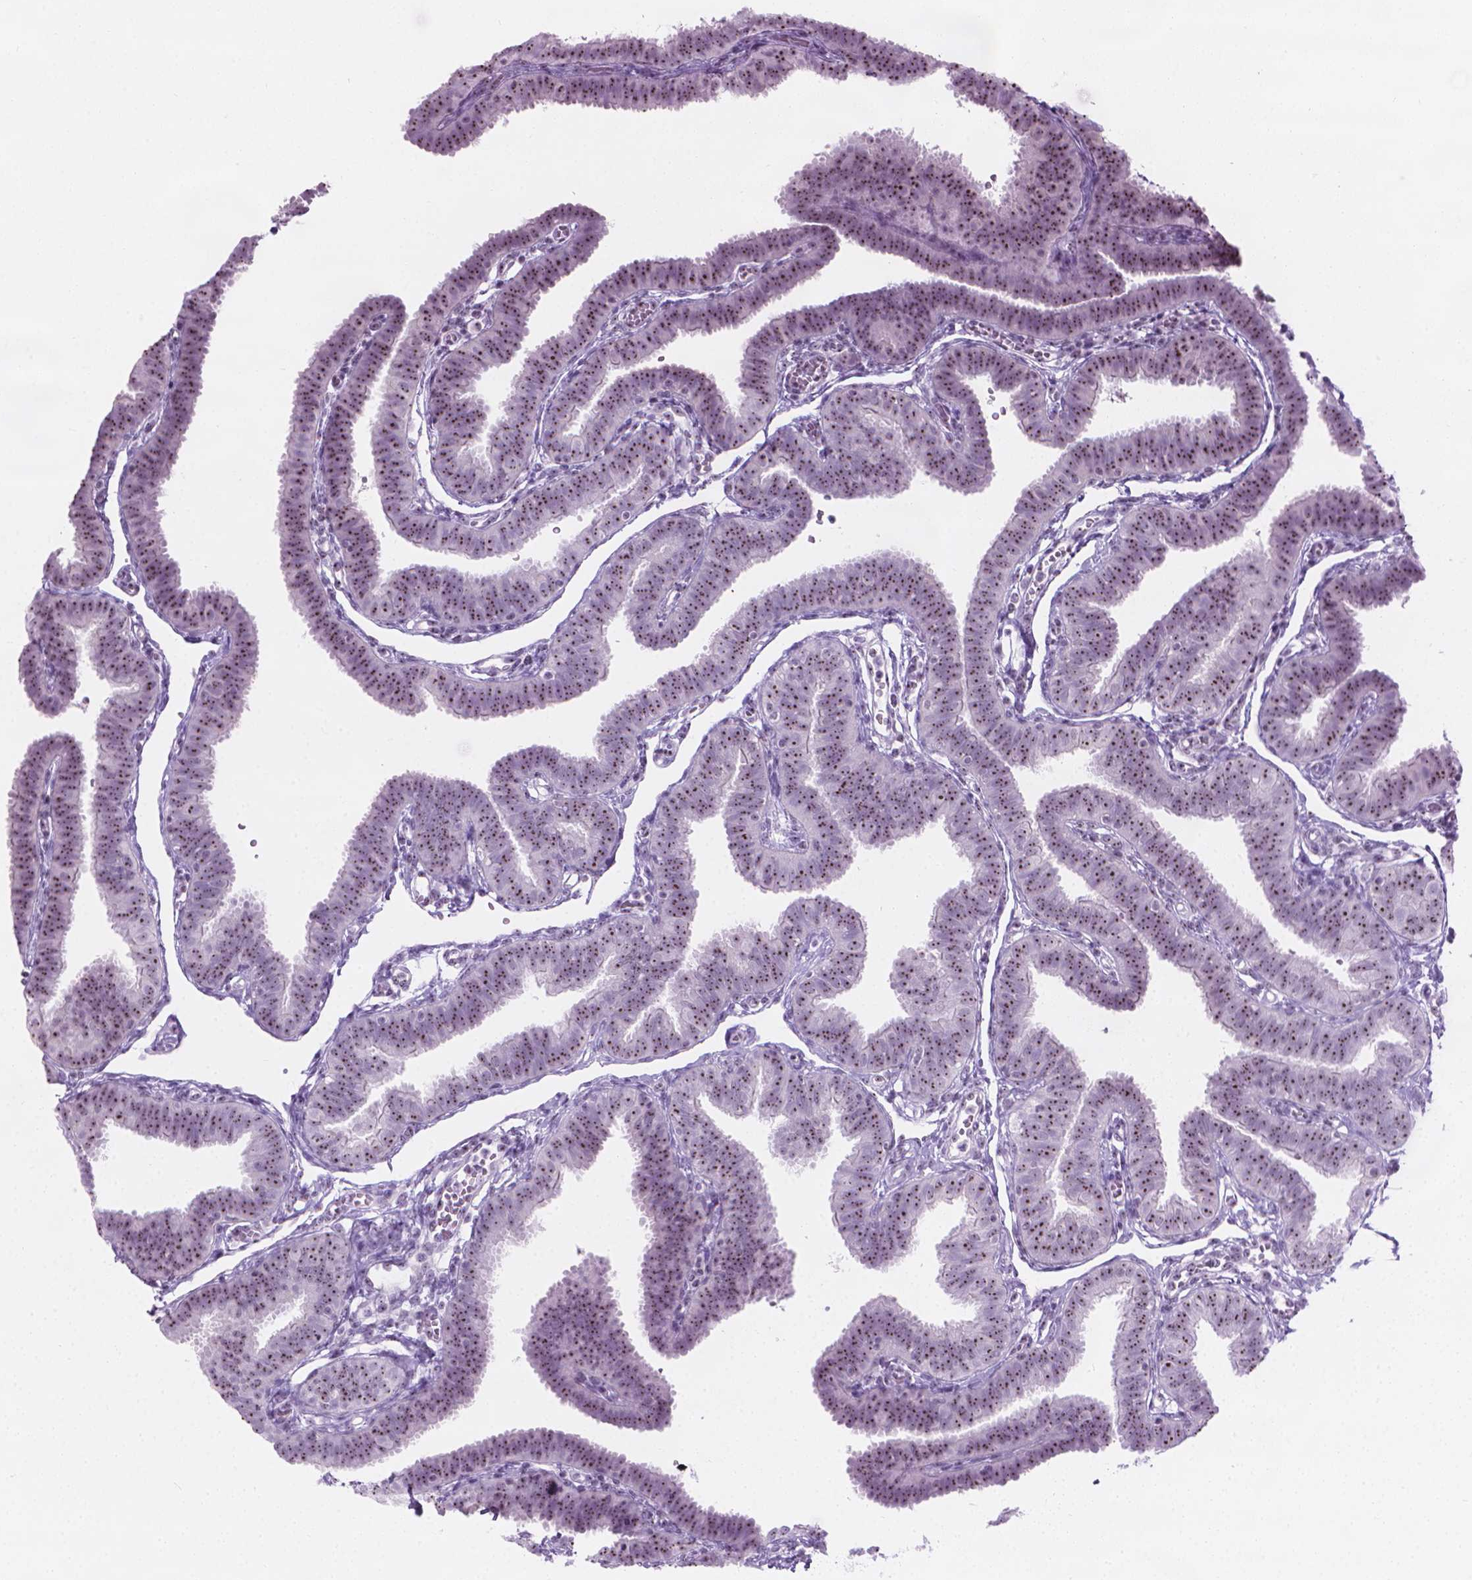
{"staining": {"intensity": "moderate", "quantity": ">75%", "location": "nuclear"}, "tissue": "fallopian tube", "cell_type": "Glandular cells", "image_type": "normal", "snomed": [{"axis": "morphology", "description": "Normal tissue, NOS"}, {"axis": "topography", "description": "Fallopian tube"}], "caption": "DAB (3,3'-diaminobenzidine) immunohistochemical staining of normal fallopian tube shows moderate nuclear protein positivity in about >75% of glandular cells.", "gene": "NOL7", "patient": {"sex": "female", "age": 25}}